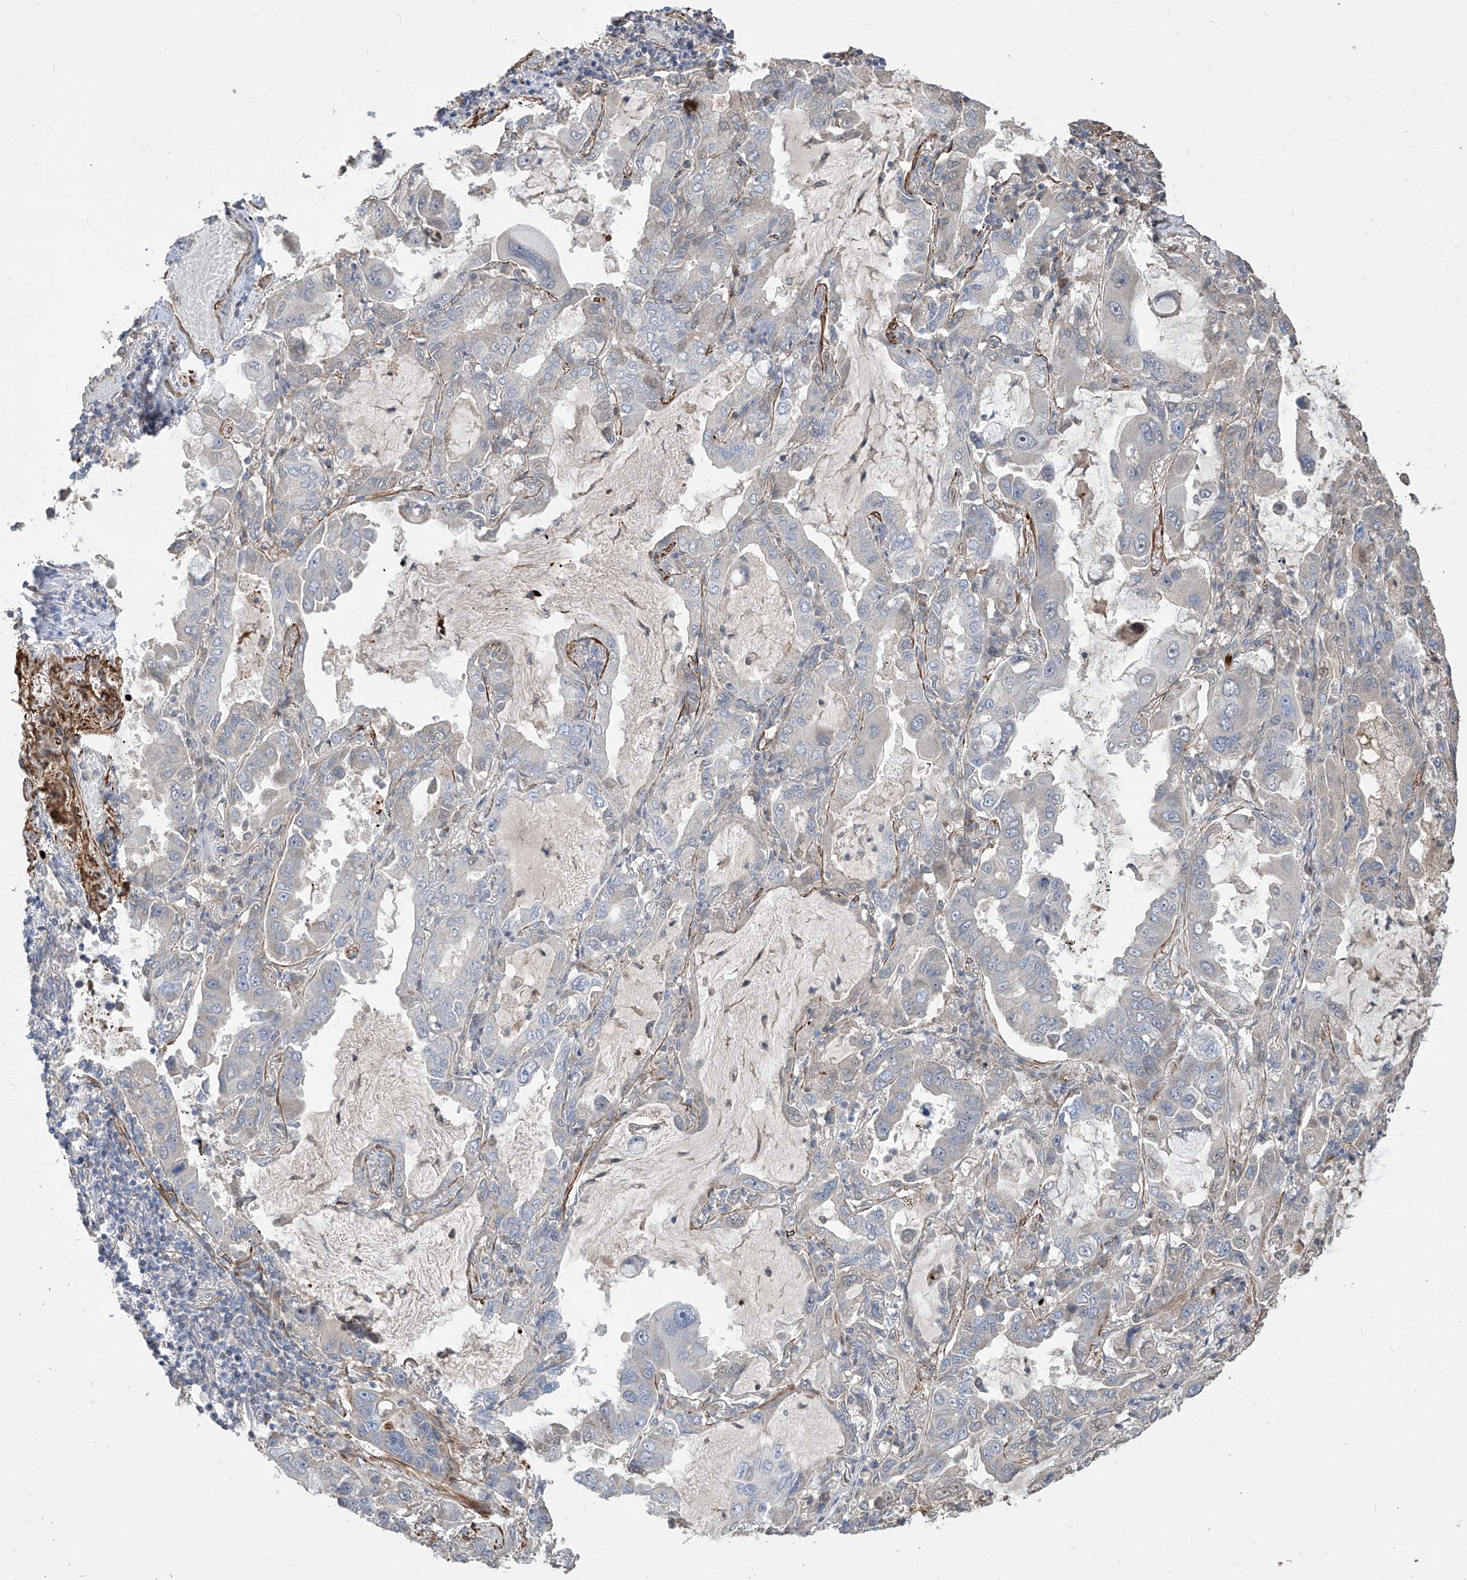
{"staining": {"intensity": "negative", "quantity": "none", "location": "none"}, "tissue": "lung cancer", "cell_type": "Tumor cells", "image_type": "cancer", "snomed": [{"axis": "morphology", "description": "Adenocarcinoma, NOS"}, {"axis": "topography", "description": "Lung"}], "caption": "The immunohistochemistry (IHC) micrograph has no significant expression in tumor cells of lung cancer (adenocarcinoma) tissue.", "gene": "FAM83B", "patient": {"sex": "male", "age": 64}}